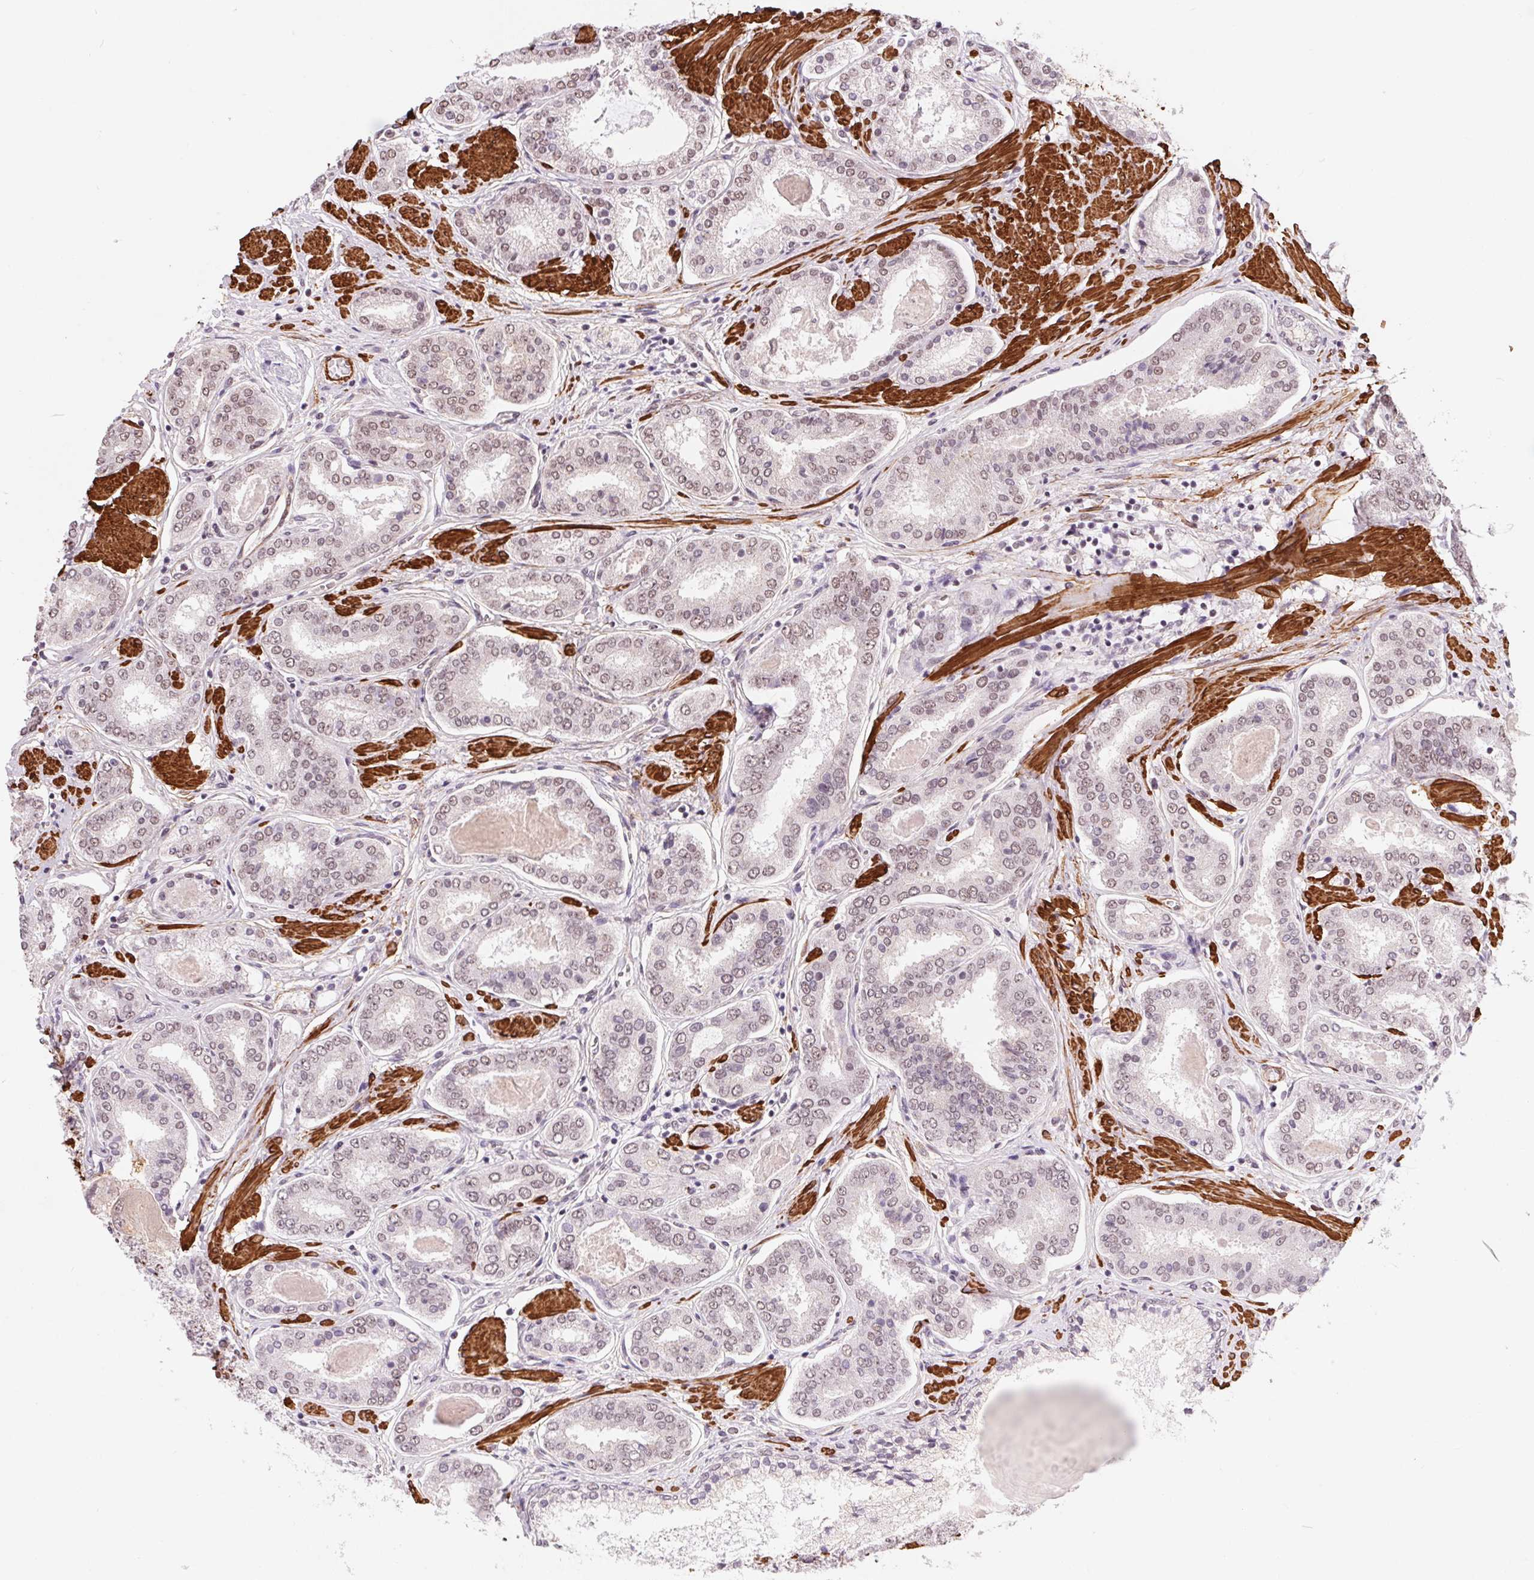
{"staining": {"intensity": "weak", "quantity": "25%-75%", "location": "nuclear"}, "tissue": "prostate cancer", "cell_type": "Tumor cells", "image_type": "cancer", "snomed": [{"axis": "morphology", "description": "Adenocarcinoma, High grade"}, {"axis": "topography", "description": "Prostate"}], "caption": "IHC (DAB (3,3'-diaminobenzidine)) staining of high-grade adenocarcinoma (prostate) demonstrates weak nuclear protein staining in about 25%-75% of tumor cells.", "gene": "BCAT1", "patient": {"sex": "male", "age": 63}}